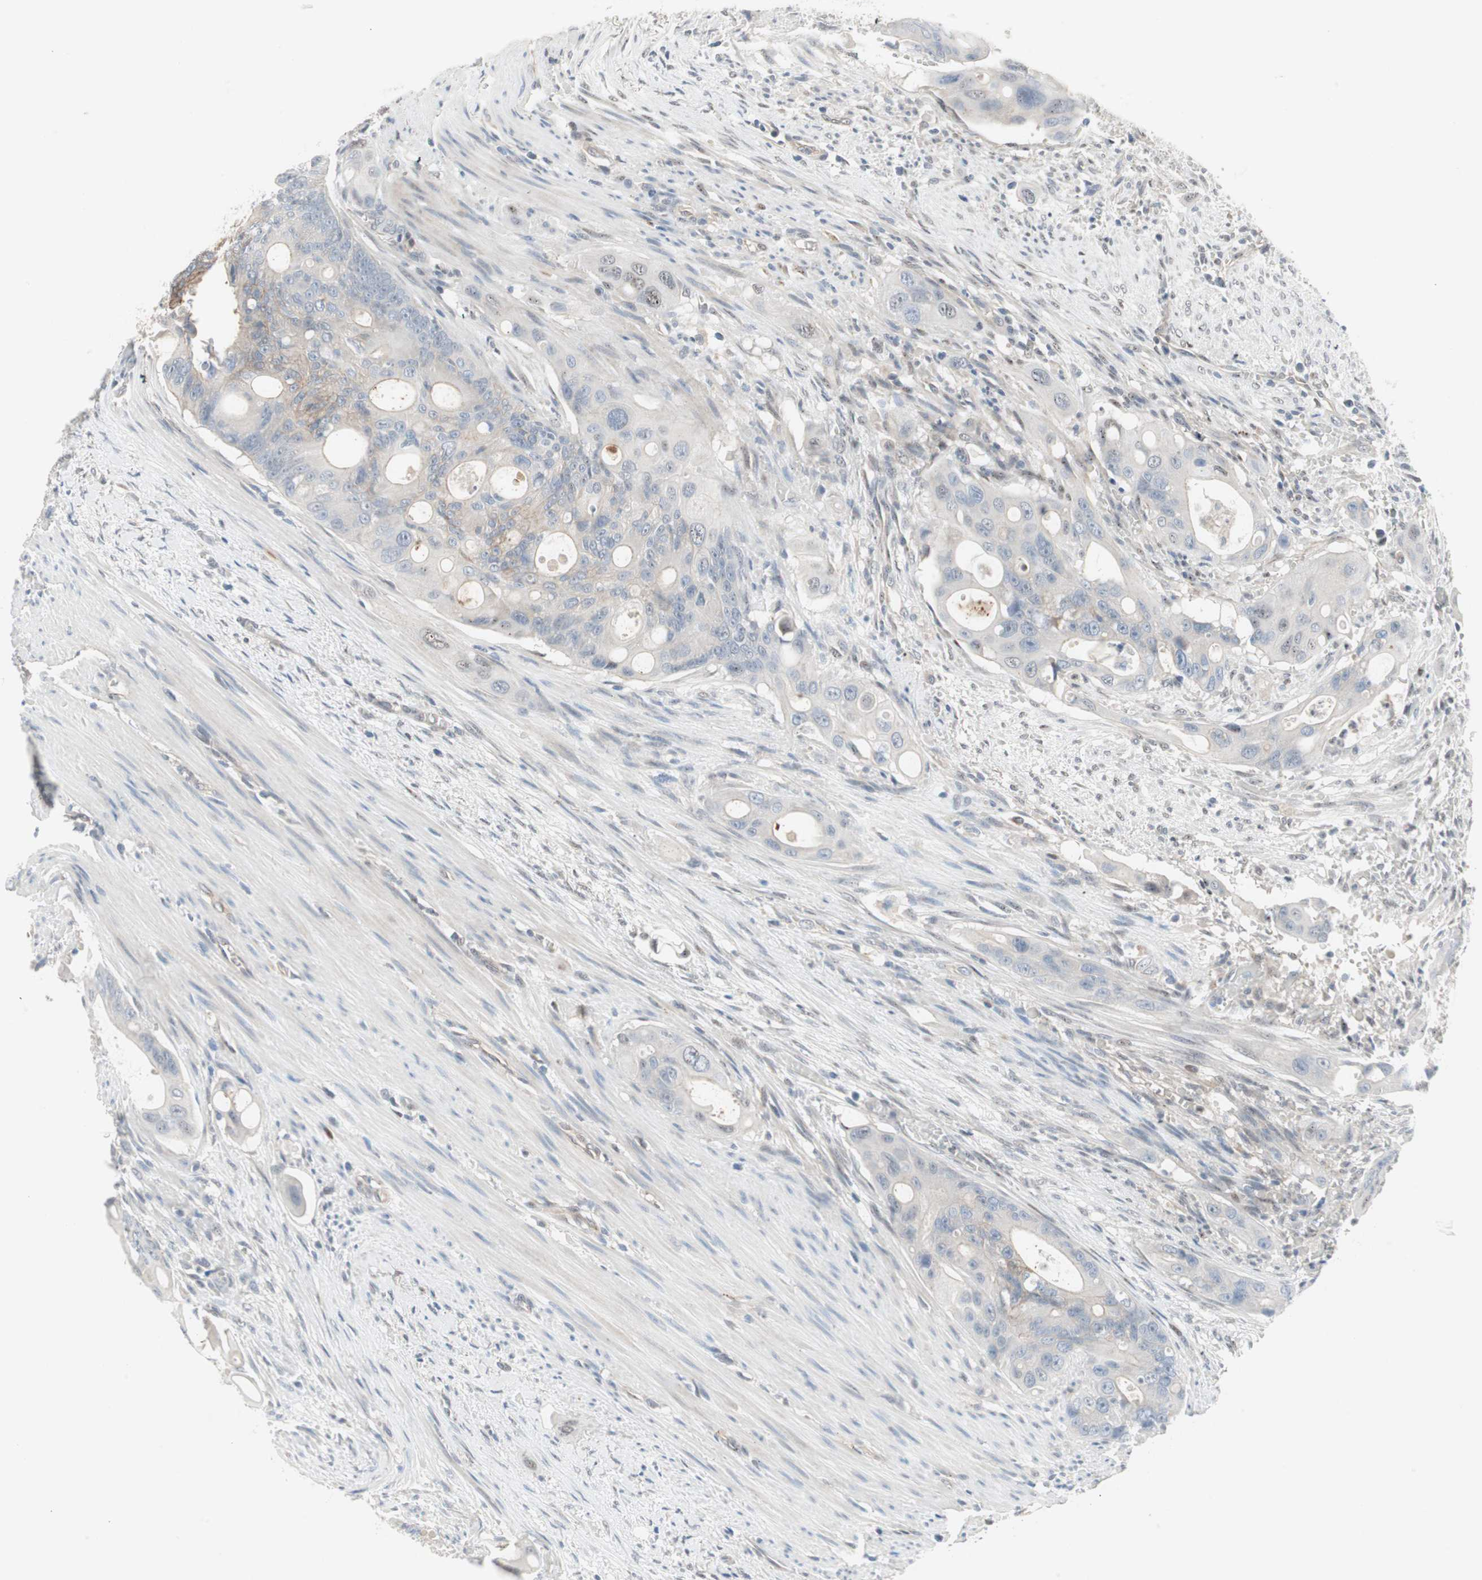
{"staining": {"intensity": "moderate", "quantity": "<25%", "location": "cytoplasmic/membranous"}, "tissue": "colorectal cancer", "cell_type": "Tumor cells", "image_type": "cancer", "snomed": [{"axis": "morphology", "description": "Adenocarcinoma, NOS"}, {"axis": "topography", "description": "Colon"}], "caption": "Immunohistochemistry (IHC) photomicrograph of human colorectal cancer stained for a protein (brown), which exhibits low levels of moderate cytoplasmic/membranous expression in approximately <25% of tumor cells.", "gene": "CAND2", "patient": {"sex": "female", "age": 57}}